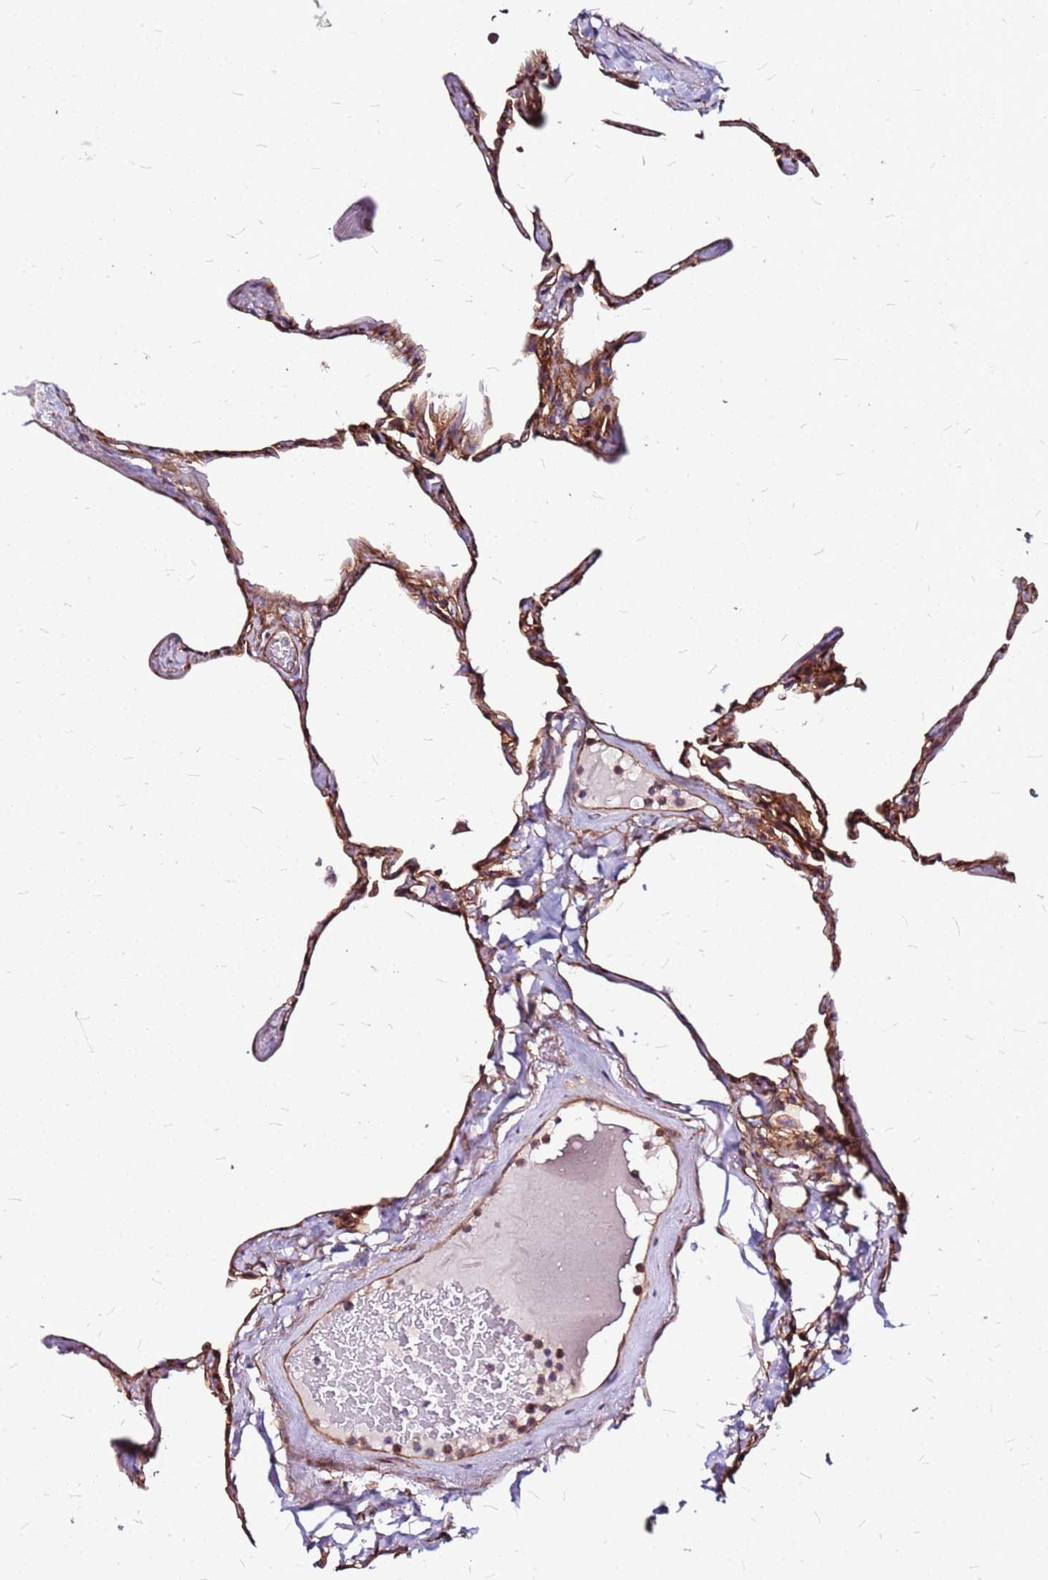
{"staining": {"intensity": "moderate", "quantity": "25%-75%", "location": "cytoplasmic/membranous"}, "tissue": "lung", "cell_type": "Alveolar cells", "image_type": "normal", "snomed": [{"axis": "morphology", "description": "Normal tissue, NOS"}, {"axis": "topography", "description": "Lung"}], "caption": "Lung stained for a protein (brown) exhibits moderate cytoplasmic/membranous positive expression in approximately 25%-75% of alveolar cells.", "gene": "TOPAZ1", "patient": {"sex": "male", "age": 65}}